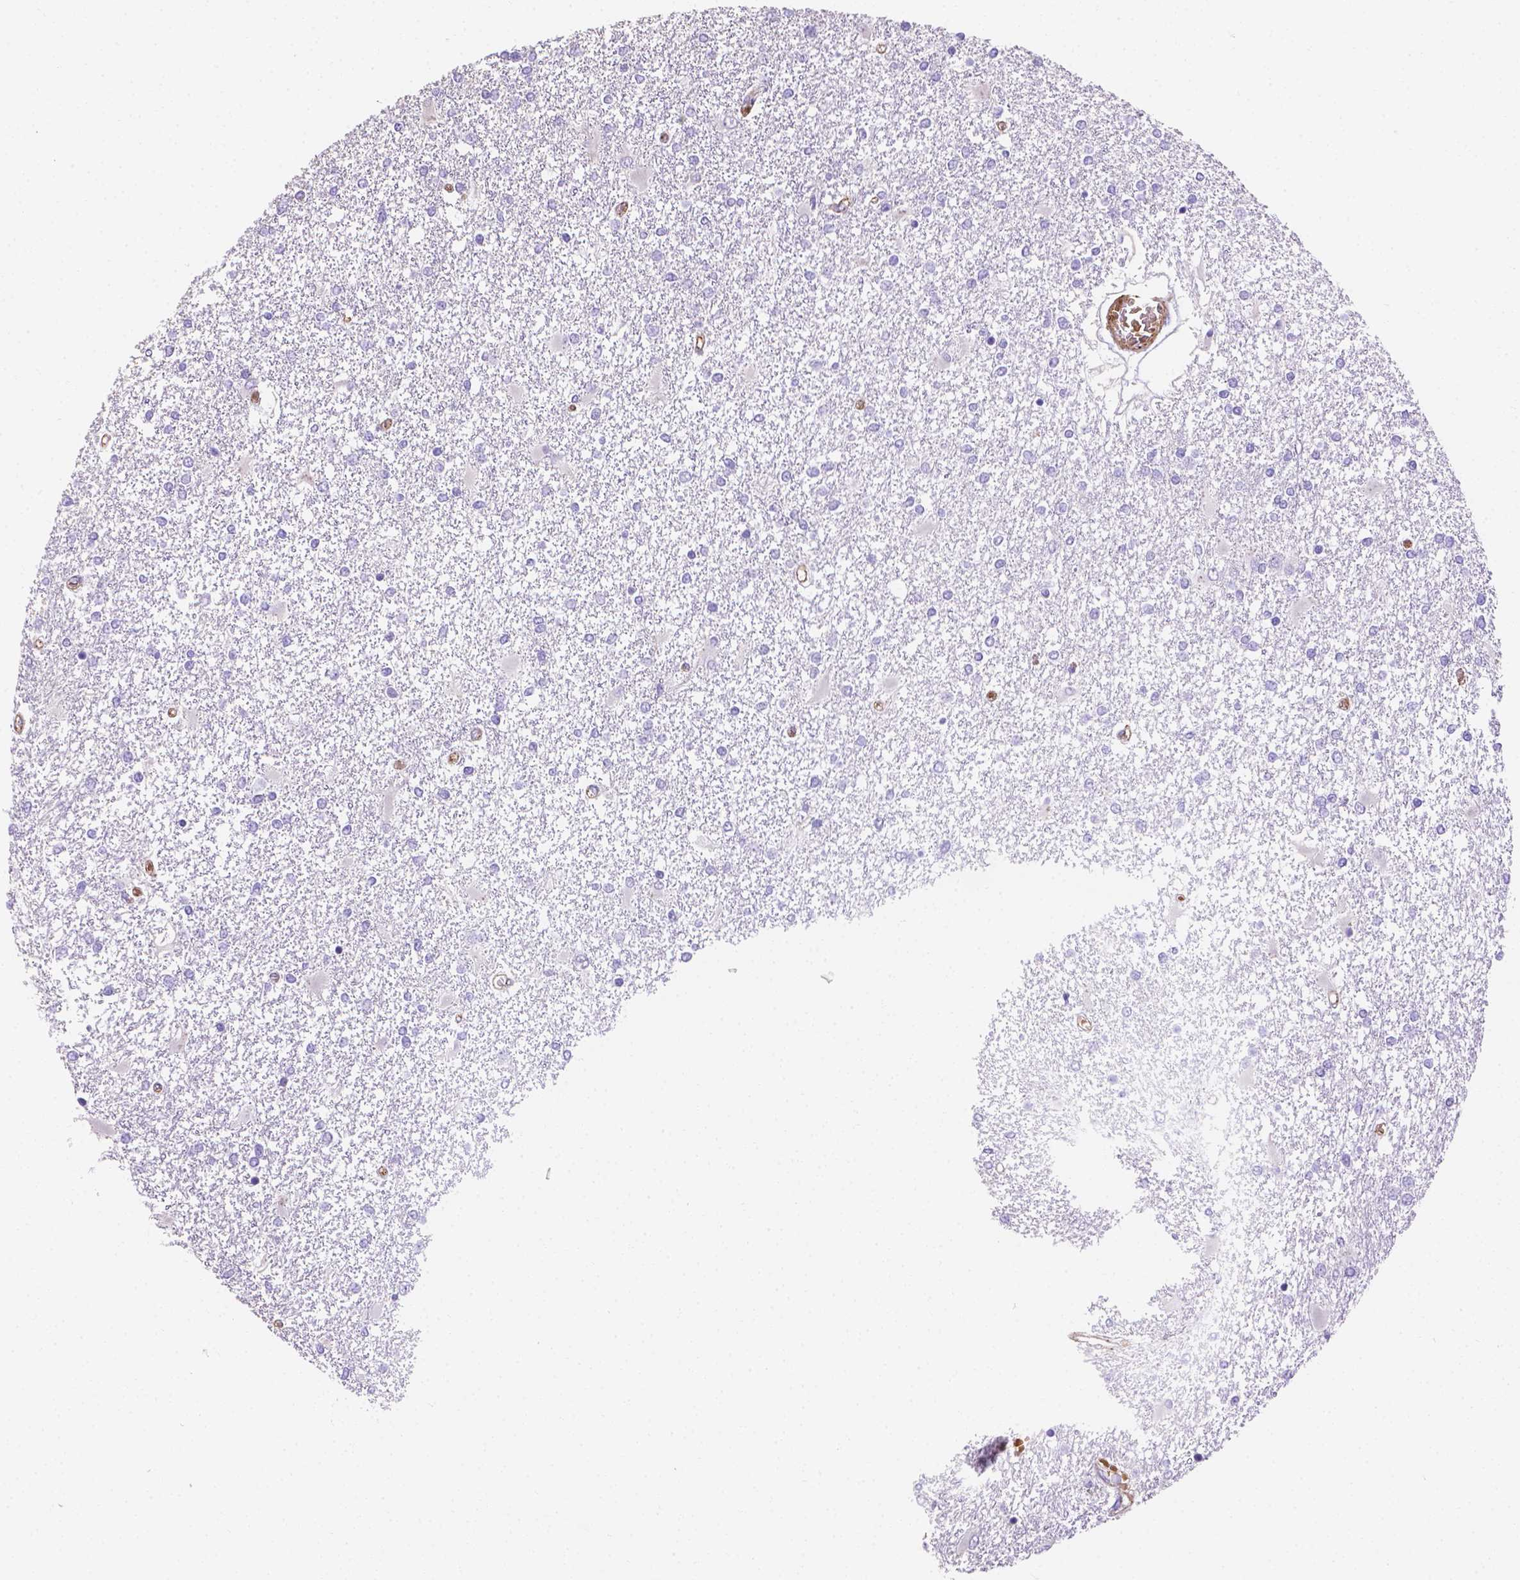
{"staining": {"intensity": "negative", "quantity": "none", "location": "none"}, "tissue": "glioma", "cell_type": "Tumor cells", "image_type": "cancer", "snomed": [{"axis": "morphology", "description": "Glioma, malignant, High grade"}, {"axis": "topography", "description": "Cerebral cortex"}], "caption": "IHC photomicrograph of neoplastic tissue: human malignant high-grade glioma stained with DAB (3,3'-diaminobenzidine) displays no significant protein expression in tumor cells.", "gene": "SLC40A1", "patient": {"sex": "male", "age": 79}}